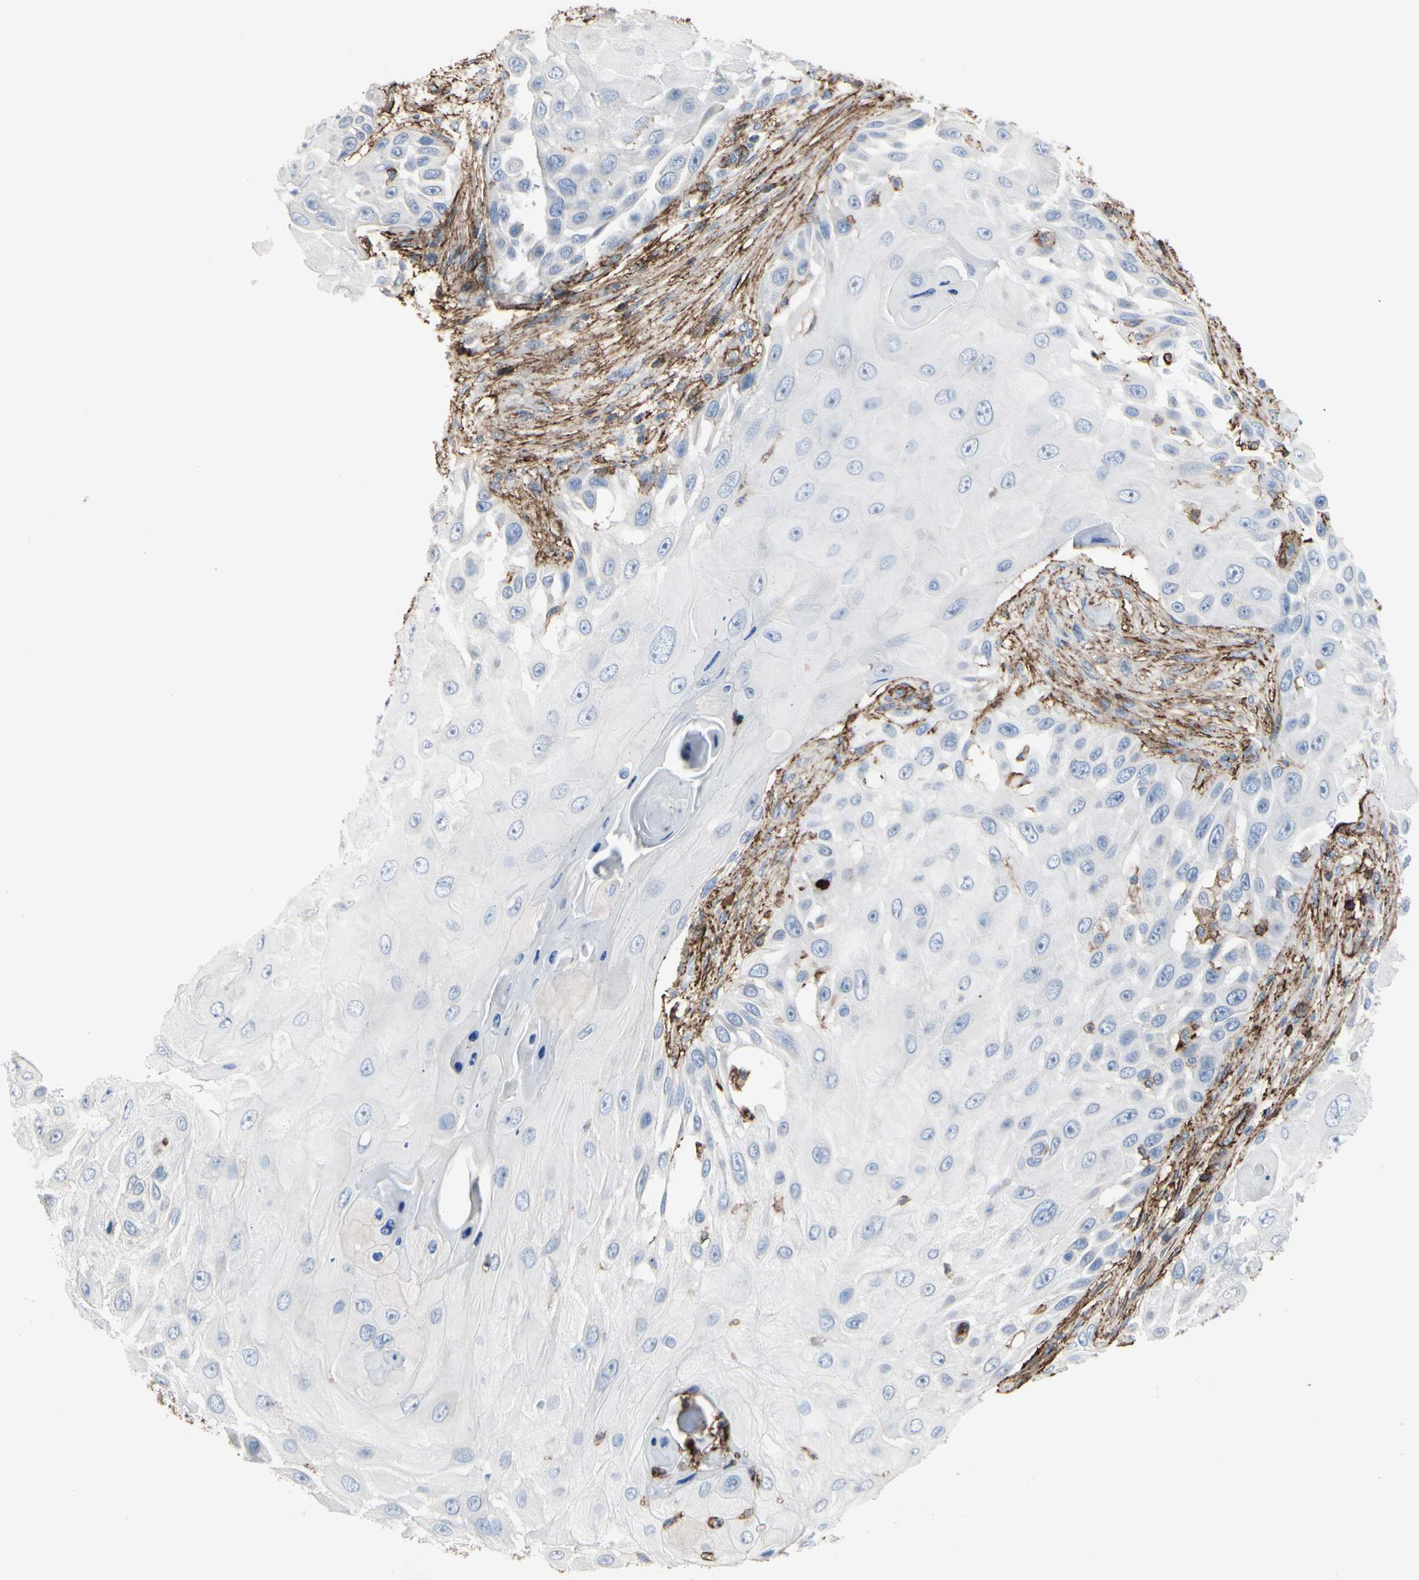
{"staining": {"intensity": "negative", "quantity": "none", "location": "none"}, "tissue": "skin cancer", "cell_type": "Tumor cells", "image_type": "cancer", "snomed": [{"axis": "morphology", "description": "Squamous cell carcinoma, NOS"}, {"axis": "topography", "description": "Skin"}], "caption": "Human skin cancer stained for a protein using immunohistochemistry (IHC) shows no expression in tumor cells.", "gene": "ANXA6", "patient": {"sex": "female", "age": 44}}